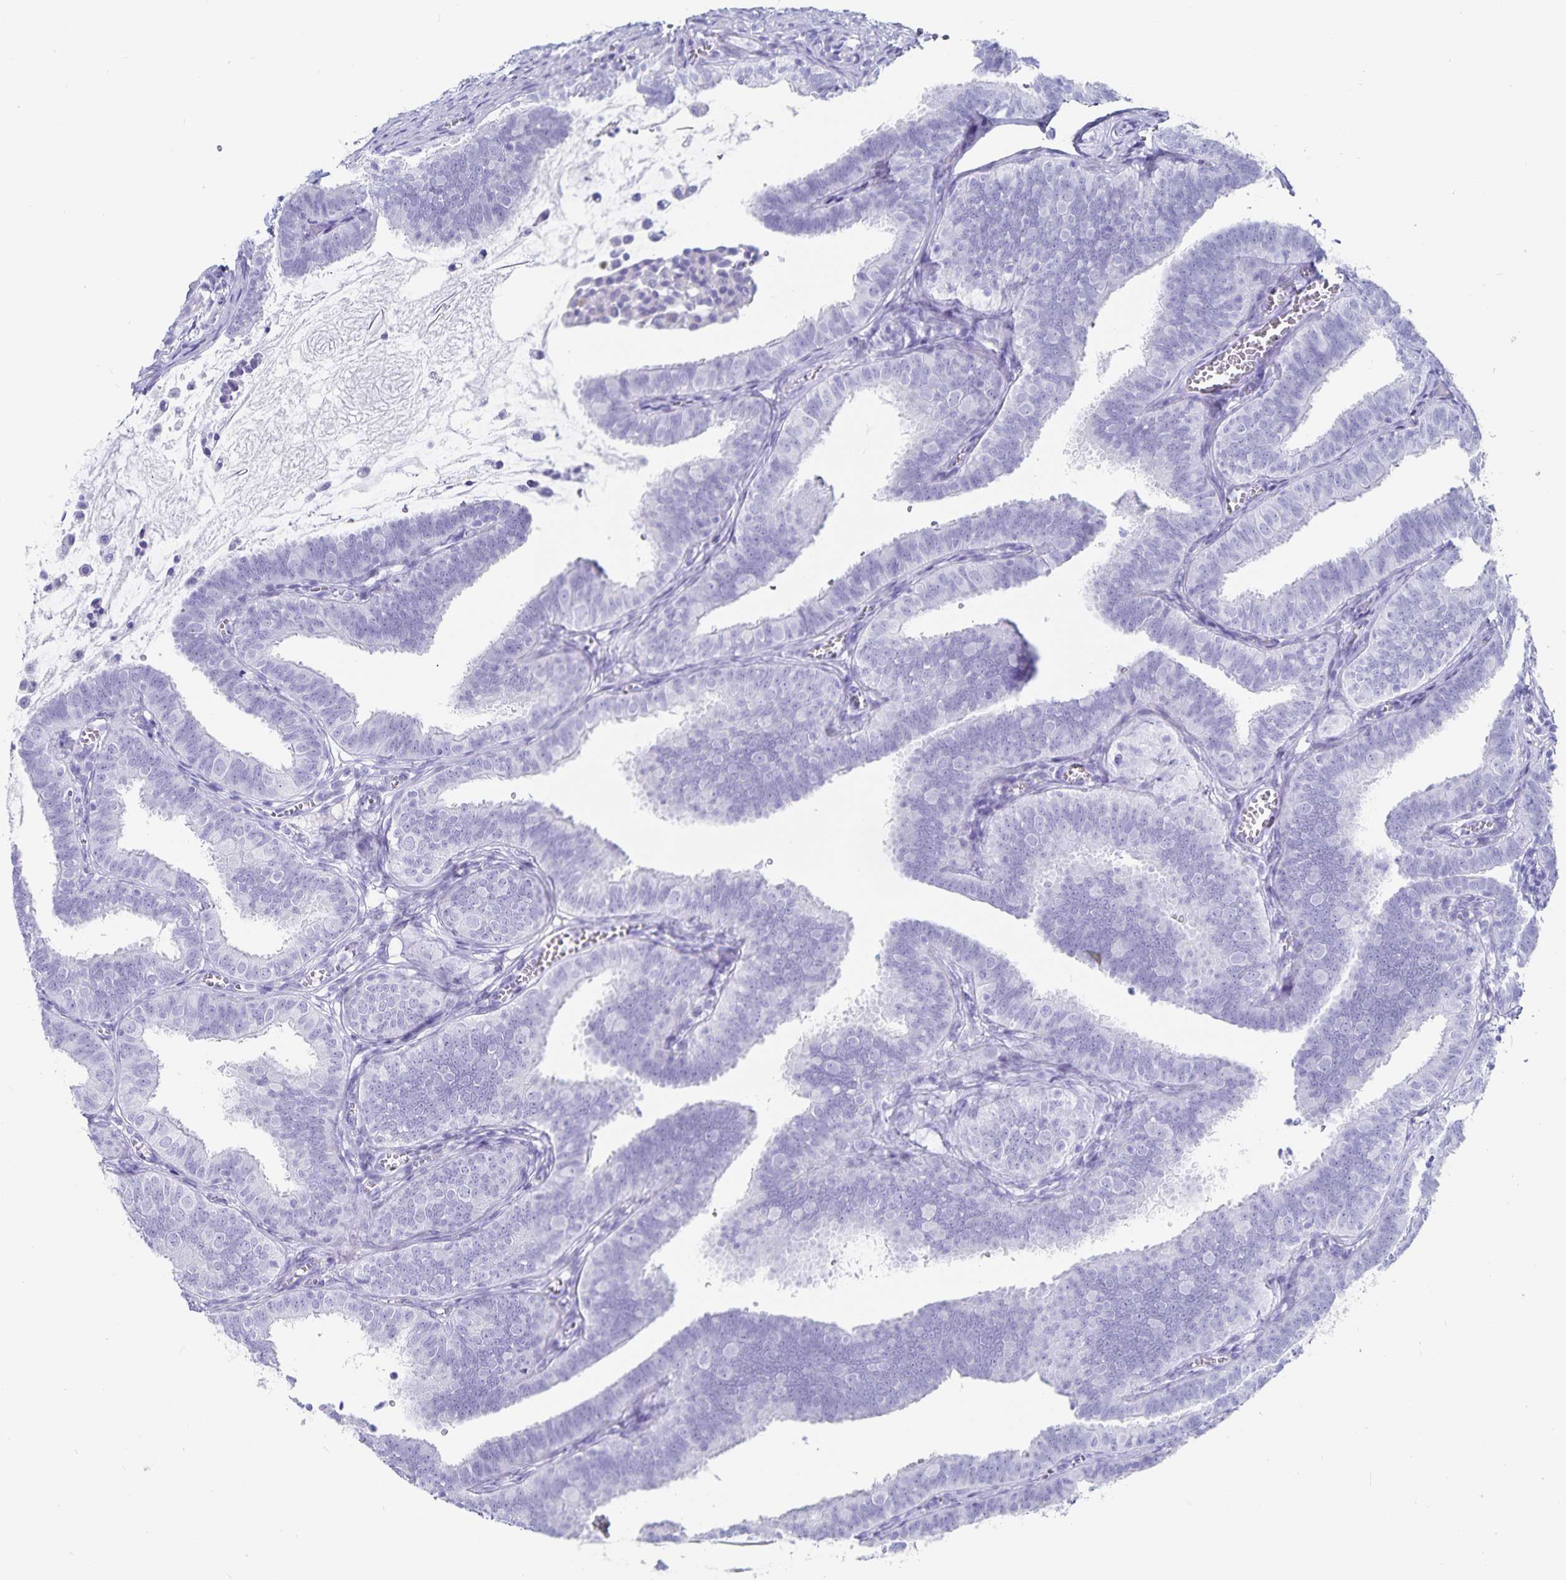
{"staining": {"intensity": "negative", "quantity": "none", "location": "none"}, "tissue": "fallopian tube", "cell_type": "Glandular cells", "image_type": "normal", "snomed": [{"axis": "morphology", "description": "Normal tissue, NOS"}, {"axis": "topography", "description": "Fallopian tube"}], "caption": "High power microscopy image of an immunohistochemistry histopathology image of normal fallopian tube, revealing no significant positivity in glandular cells. The staining was performed using DAB (3,3'-diaminobenzidine) to visualize the protein expression in brown, while the nuclei were stained in blue with hematoxylin (Magnification: 20x).", "gene": "C19orf73", "patient": {"sex": "female", "age": 25}}